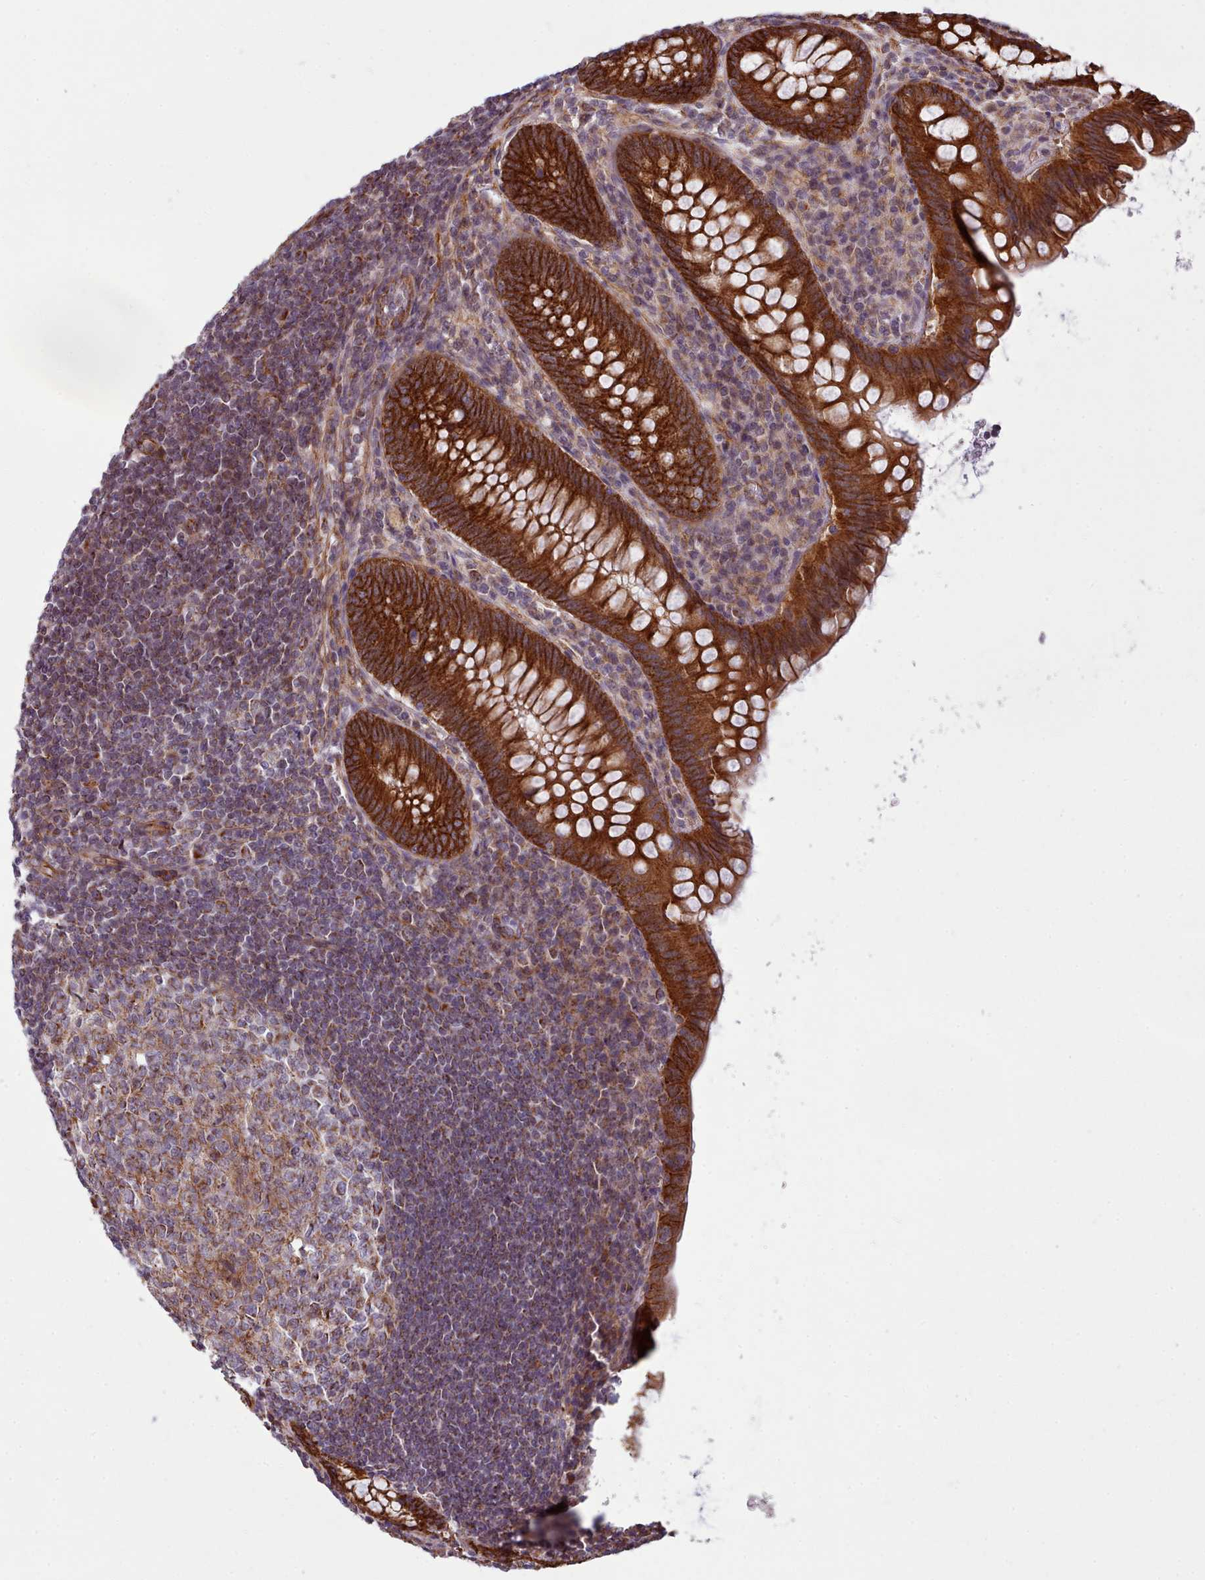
{"staining": {"intensity": "strong", "quantity": ">75%", "location": "cytoplasmic/membranous"}, "tissue": "appendix", "cell_type": "Glandular cells", "image_type": "normal", "snomed": [{"axis": "morphology", "description": "Normal tissue, NOS"}, {"axis": "topography", "description": "Appendix"}], "caption": "Immunohistochemical staining of benign appendix demonstrates >75% levels of strong cytoplasmic/membranous protein staining in about >75% of glandular cells.", "gene": "MRPL46", "patient": {"sex": "female", "age": 33}}